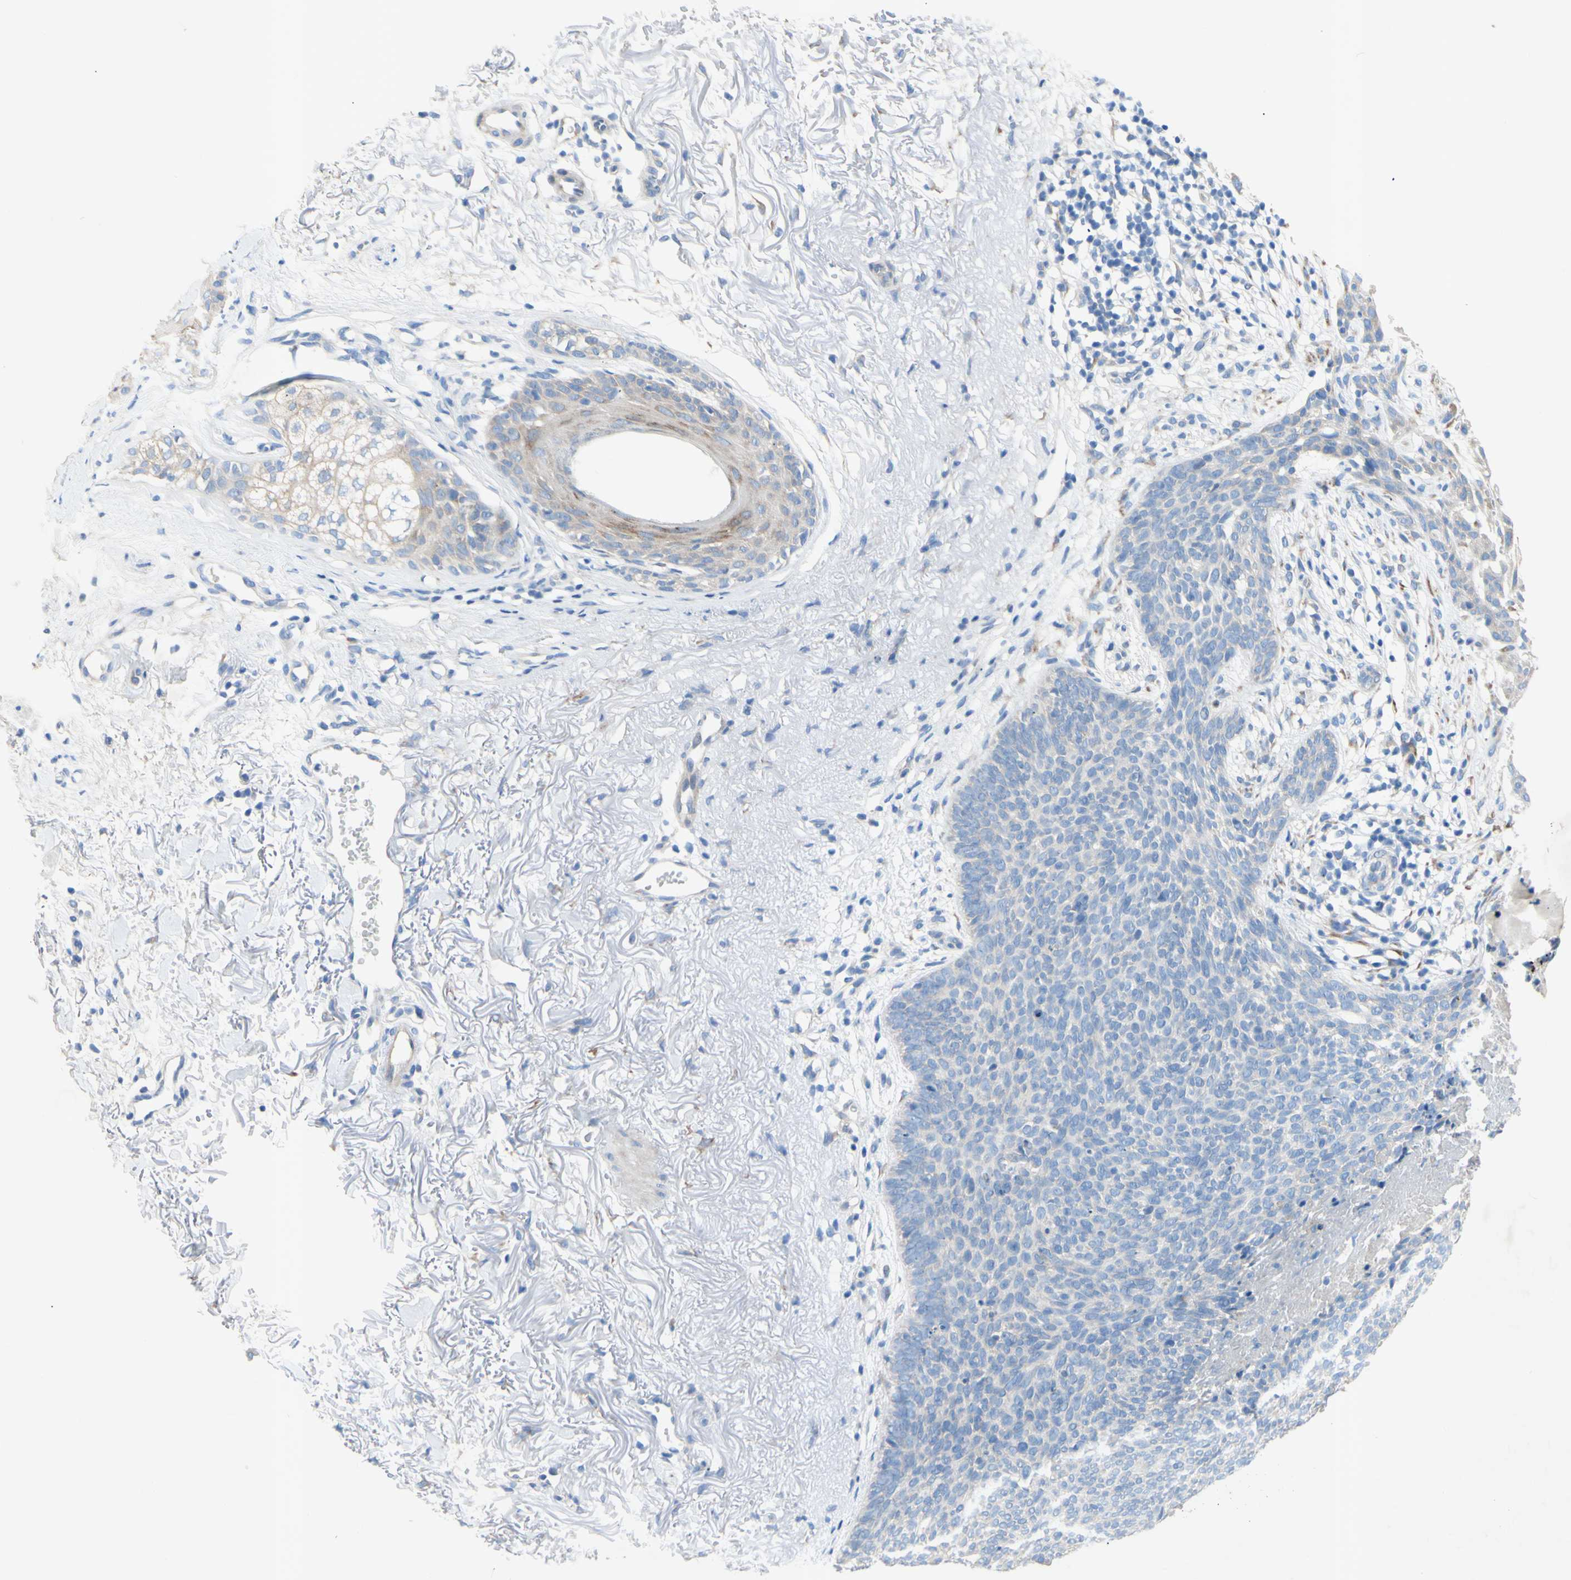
{"staining": {"intensity": "negative", "quantity": "none", "location": "none"}, "tissue": "skin cancer", "cell_type": "Tumor cells", "image_type": "cancer", "snomed": [{"axis": "morphology", "description": "Normal tissue, NOS"}, {"axis": "morphology", "description": "Basal cell carcinoma"}, {"axis": "topography", "description": "Skin"}], "caption": "A high-resolution image shows immunohistochemistry (IHC) staining of basal cell carcinoma (skin), which displays no significant staining in tumor cells.", "gene": "TMIGD2", "patient": {"sex": "female", "age": 70}}